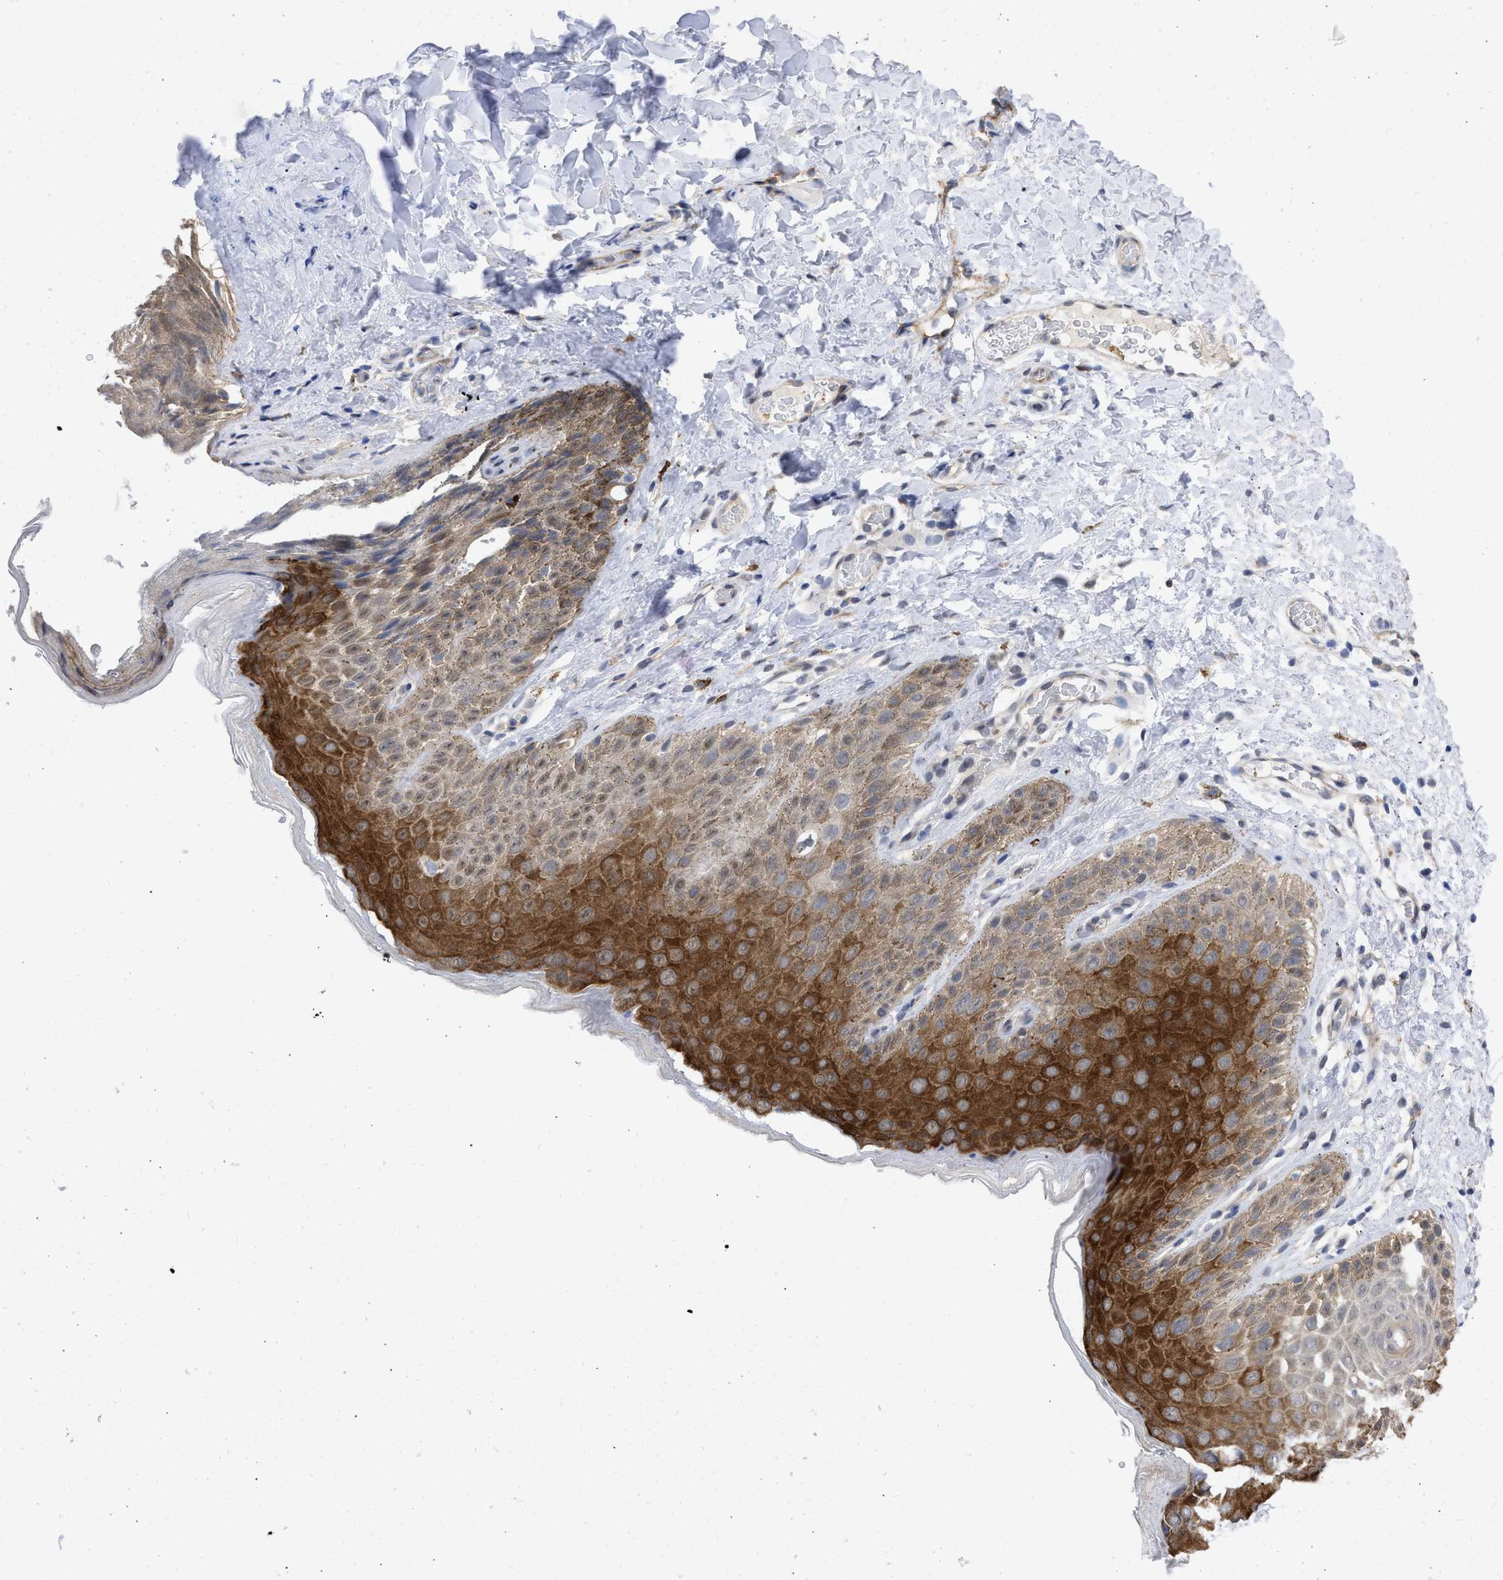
{"staining": {"intensity": "strong", "quantity": "25%-75%", "location": "cytoplasmic/membranous"}, "tissue": "skin", "cell_type": "Epidermal cells", "image_type": "normal", "snomed": [{"axis": "morphology", "description": "Normal tissue, NOS"}, {"axis": "topography", "description": "Anal"}], "caption": "Skin stained for a protein shows strong cytoplasmic/membranous positivity in epidermal cells. Nuclei are stained in blue.", "gene": "THRA", "patient": {"sex": "male", "age": 44}}